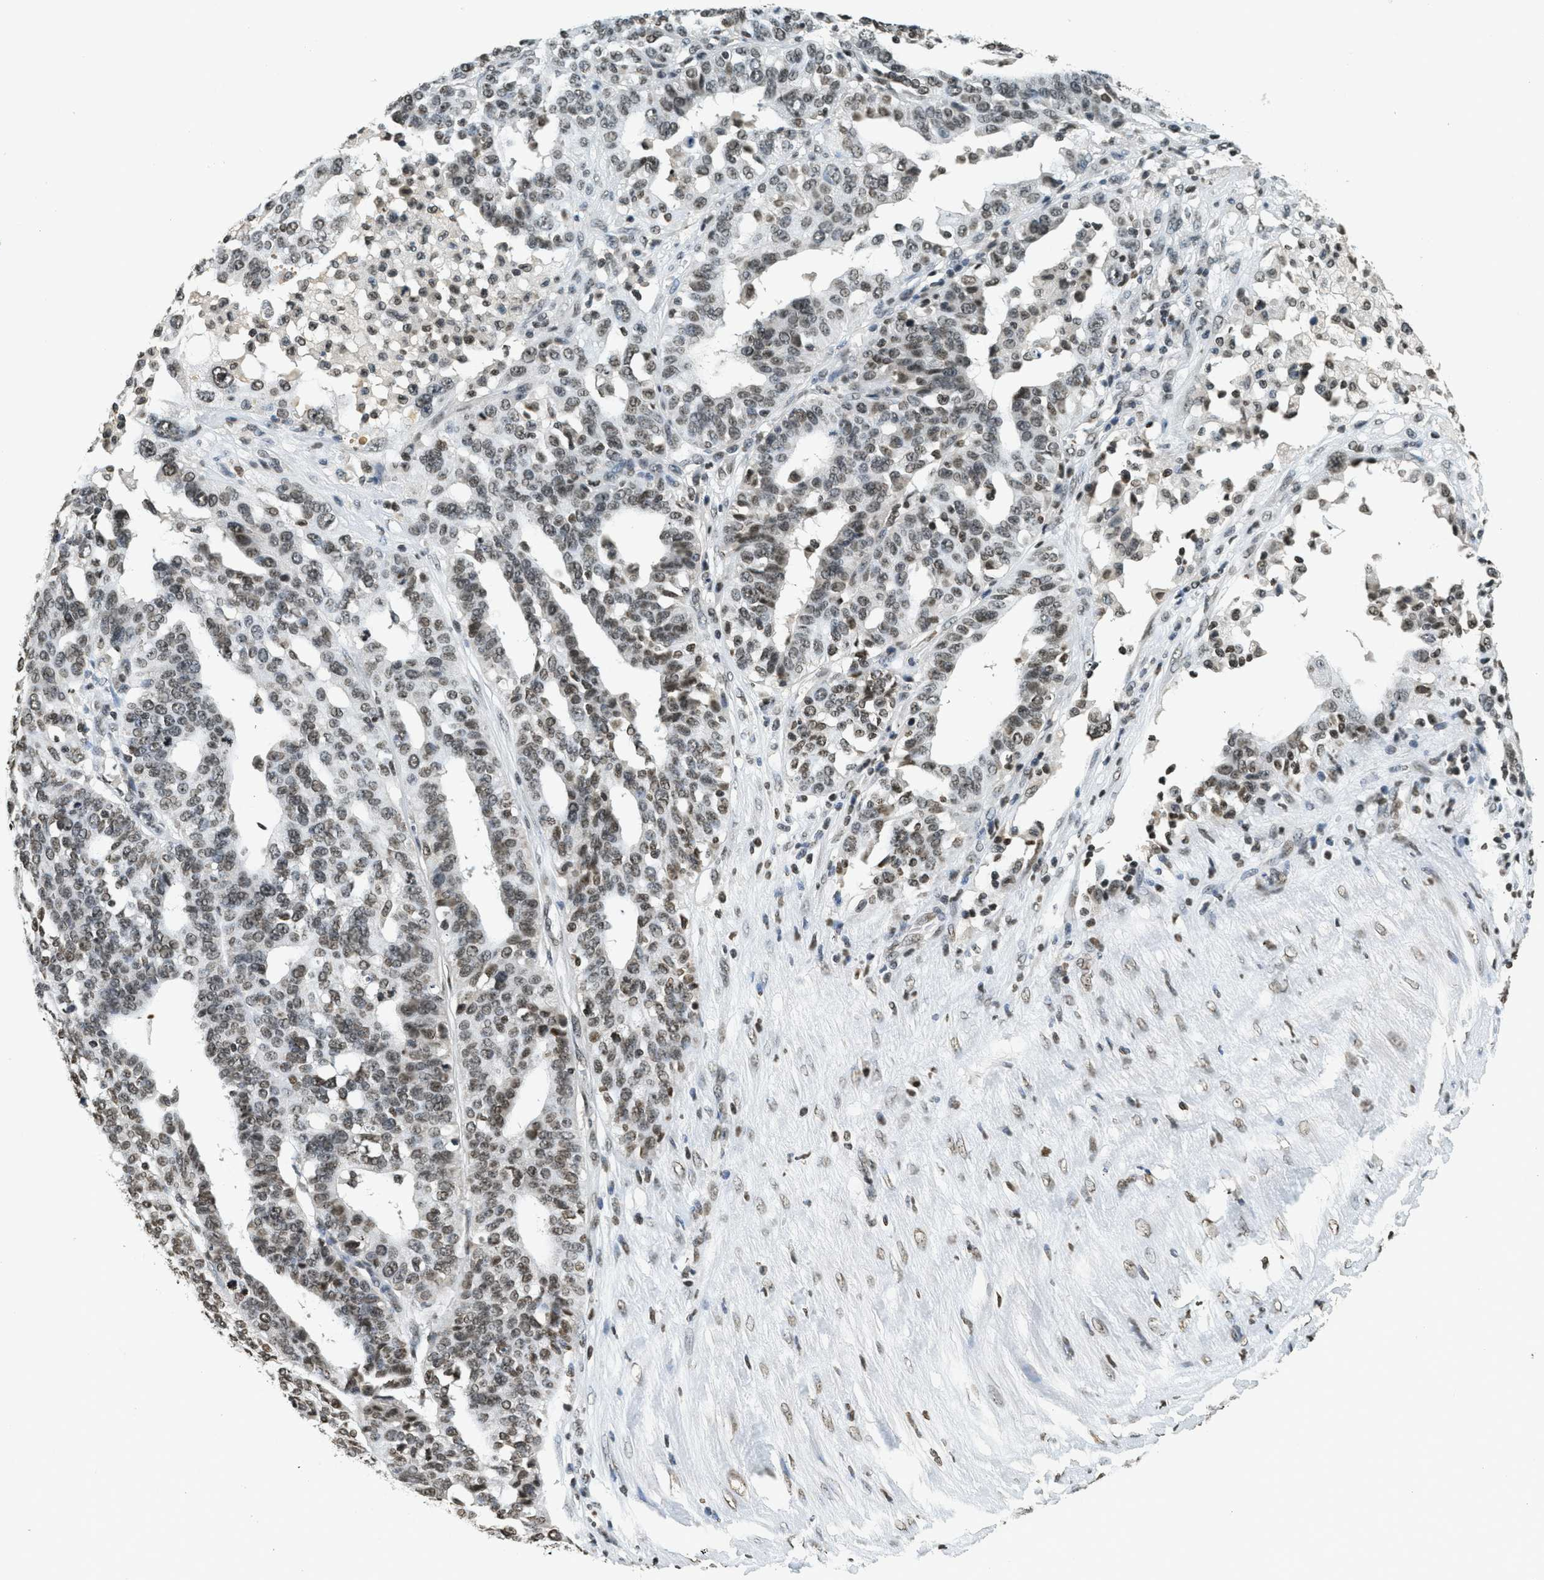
{"staining": {"intensity": "moderate", "quantity": ">75%", "location": "nuclear"}, "tissue": "ovarian cancer", "cell_type": "Tumor cells", "image_type": "cancer", "snomed": [{"axis": "morphology", "description": "Cystadenocarcinoma, serous, NOS"}, {"axis": "topography", "description": "Ovary"}], "caption": "IHC (DAB (3,3'-diaminobenzidine)) staining of ovarian cancer exhibits moderate nuclear protein positivity in about >75% of tumor cells. Nuclei are stained in blue.", "gene": "LDB2", "patient": {"sex": "female", "age": 59}}